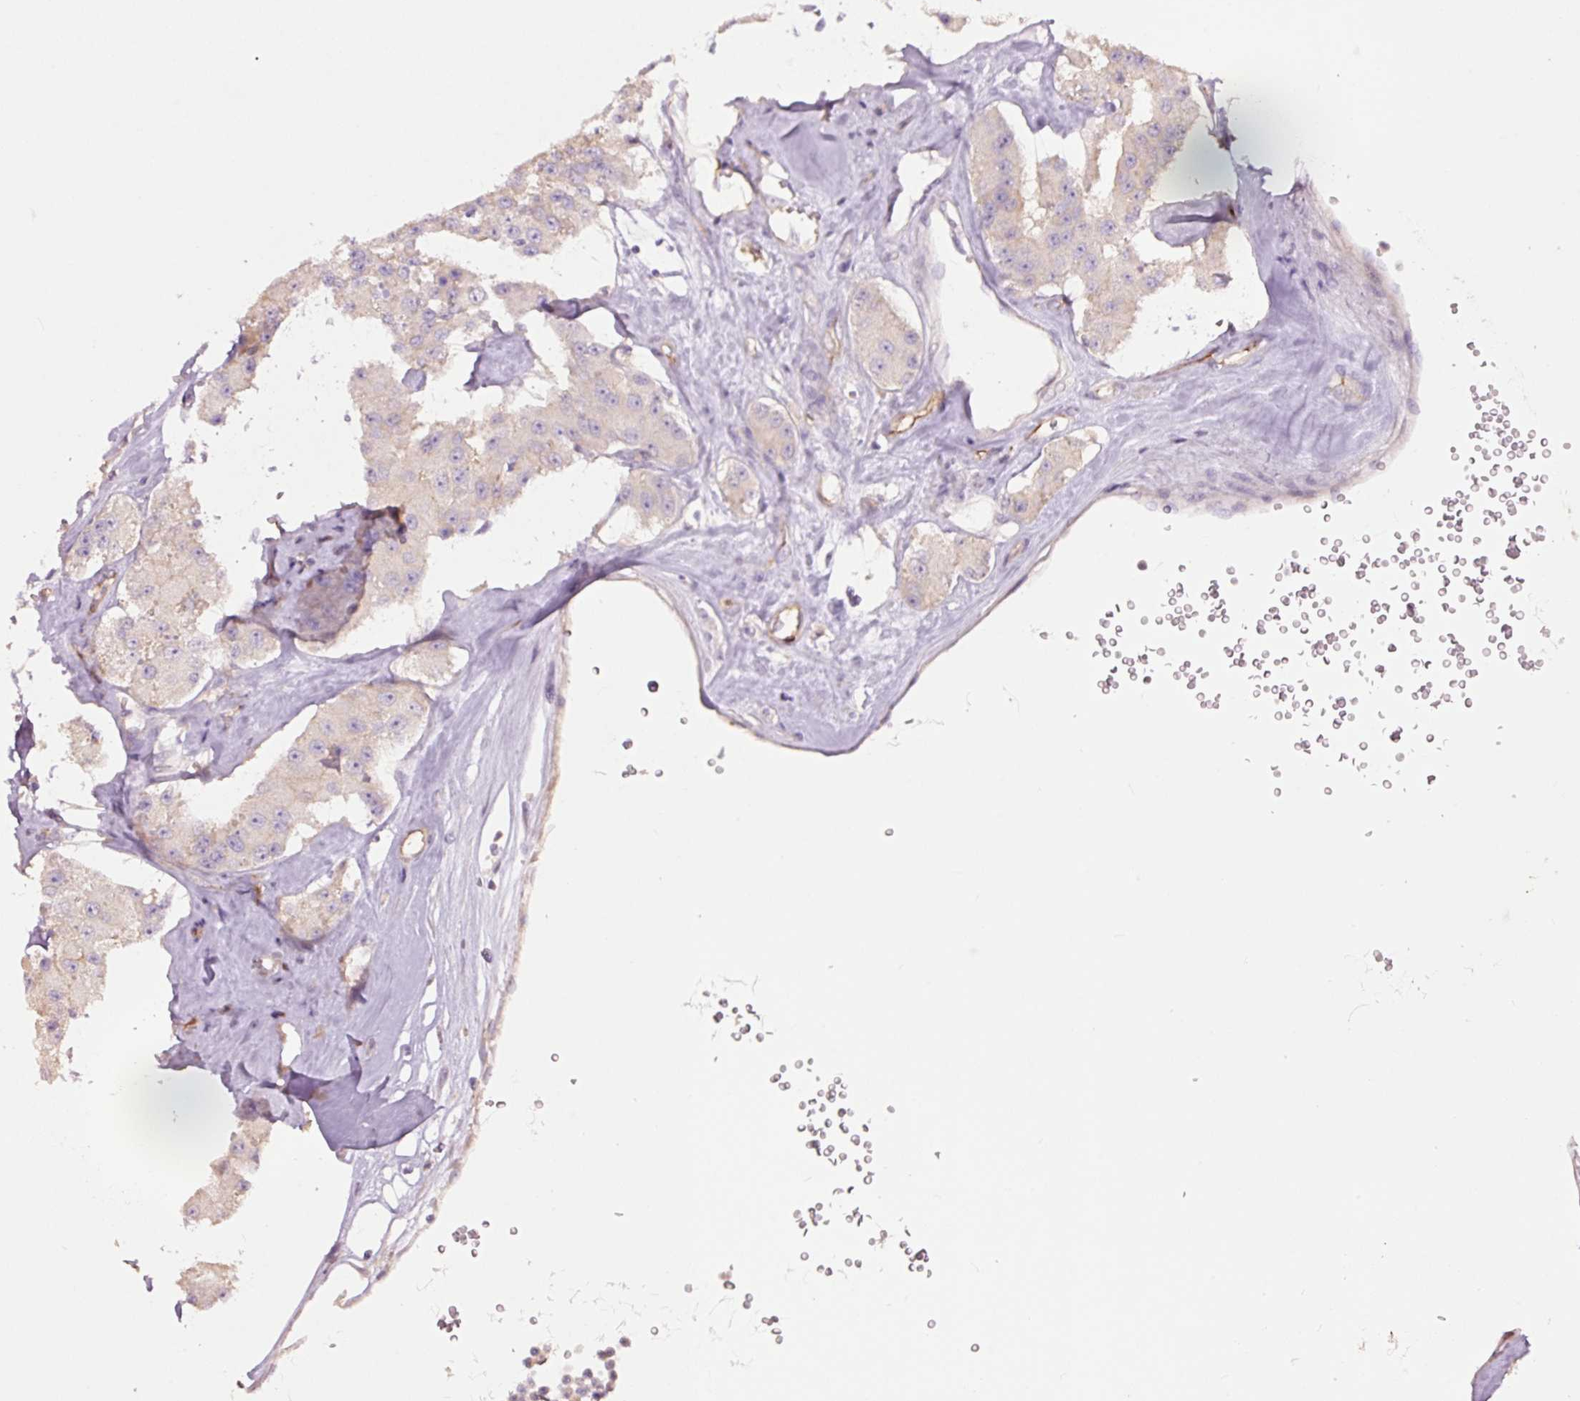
{"staining": {"intensity": "moderate", "quantity": "<25%", "location": "cytoplasmic/membranous"}, "tissue": "carcinoid", "cell_type": "Tumor cells", "image_type": "cancer", "snomed": [{"axis": "morphology", "description": "Carcinoid, malignant, NOS"}, {"axis": "topography", "description": "Pancreas"}], "caption": "Protein staining of carcinoid tissue shows moderate cytoplasmic/membranous expression in approximately <25% of tumor cells.", "gene": "SLC1A4", "patient": {"sex": "male", "age": 41}}